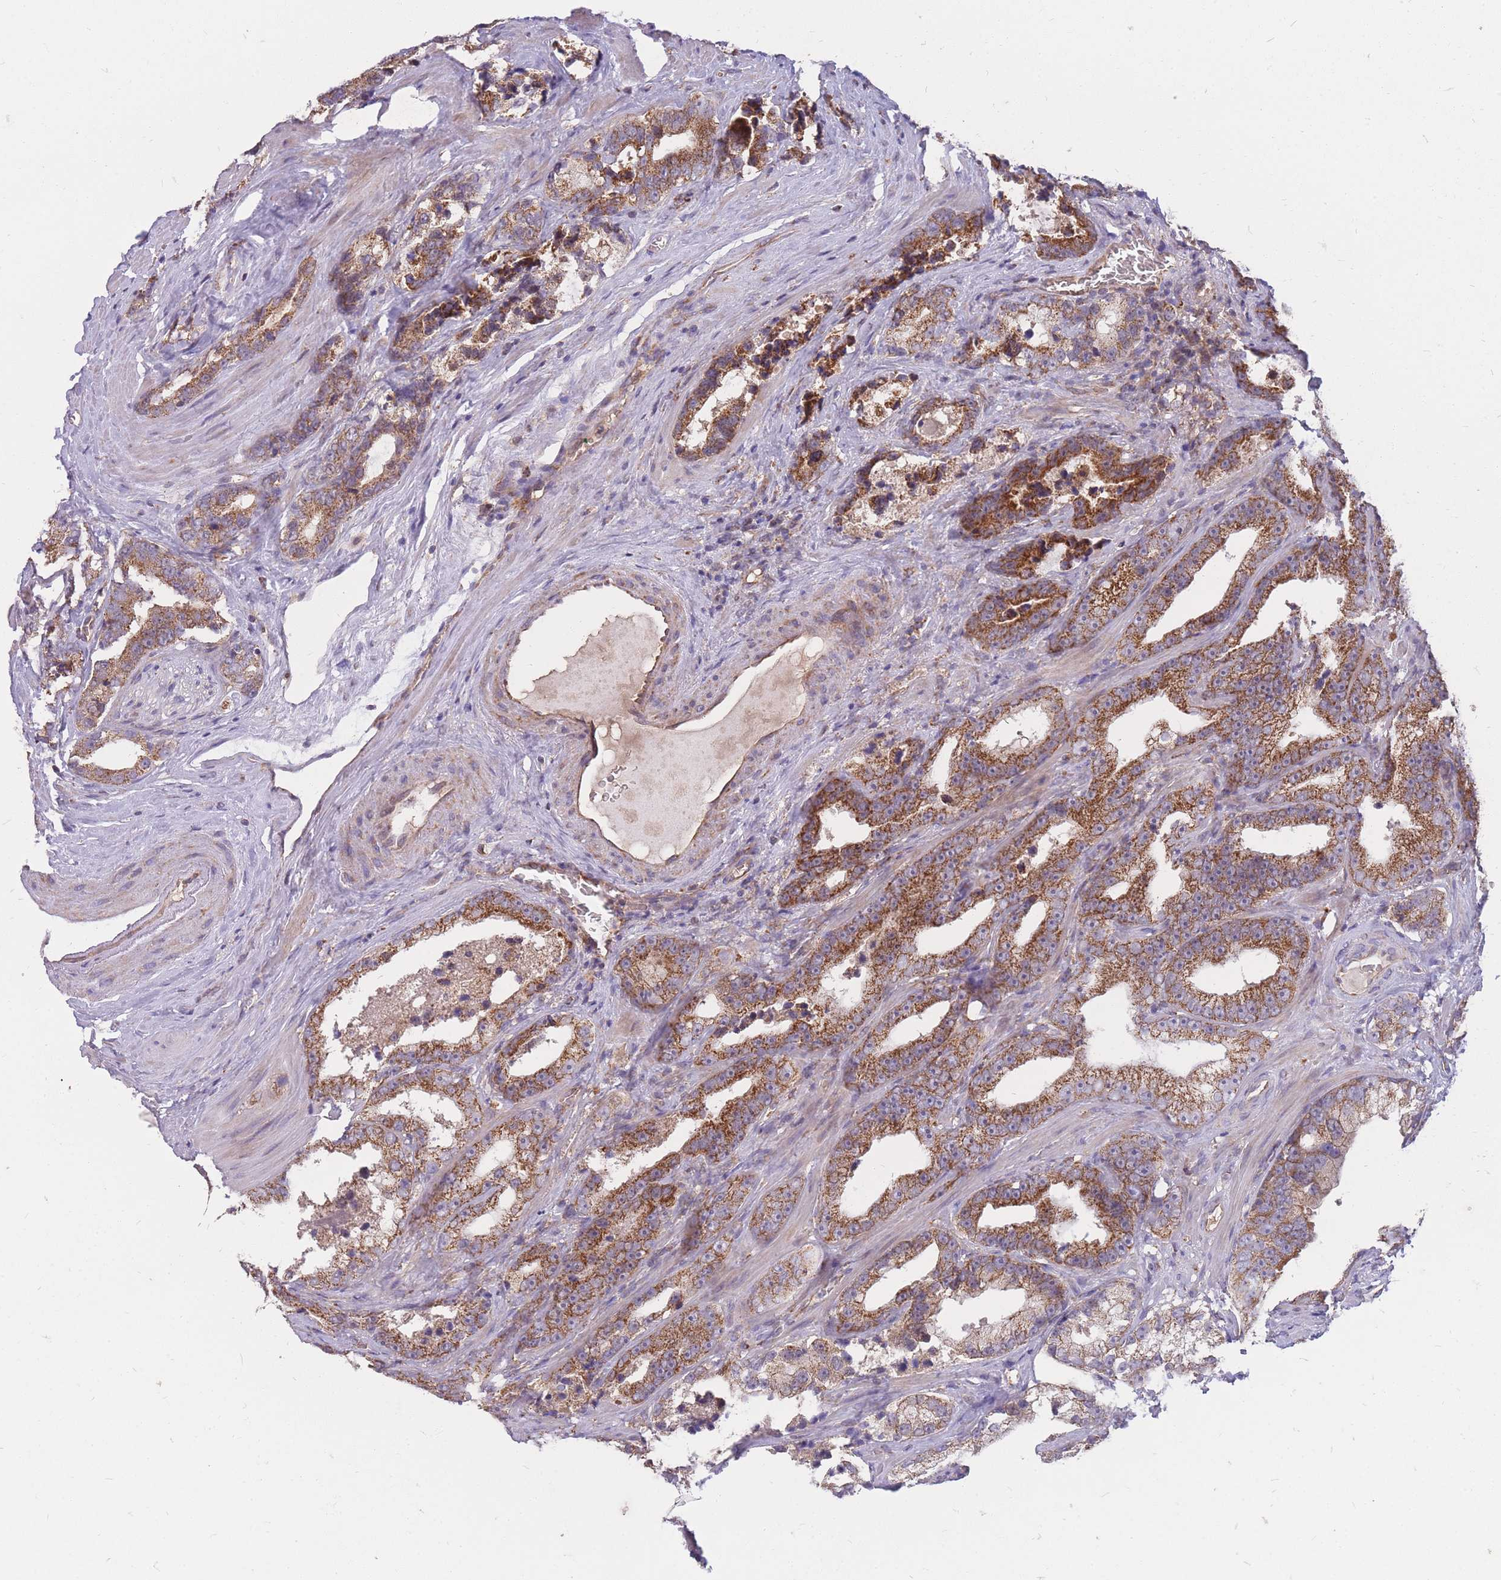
{"staining": {"intensity": "strong", "quantity": ">75%", "location": "cytoplasmic/membranous"}, "tissue": "prostate cancer", "cell_type": "Tumor cells", "image_type": "cancer", "snomed": [{"axis": "morphology", "description": "Adenocarcinoma, High grade"}, {"axis": "topography", "description": "Prostate"}], "caption": "Protein expression analysis of human high-grade adenocarcinoma (prostate) reveals strong cytoplasmic/membranous expression in about >75% of tumor cells. (DAB (3,3'-diaminobenzidine) IHC, brown staining for protein, blue staining for nuclei).", "gene": "PTPMT1", "patient": {"sex": "male", "age": 62}}